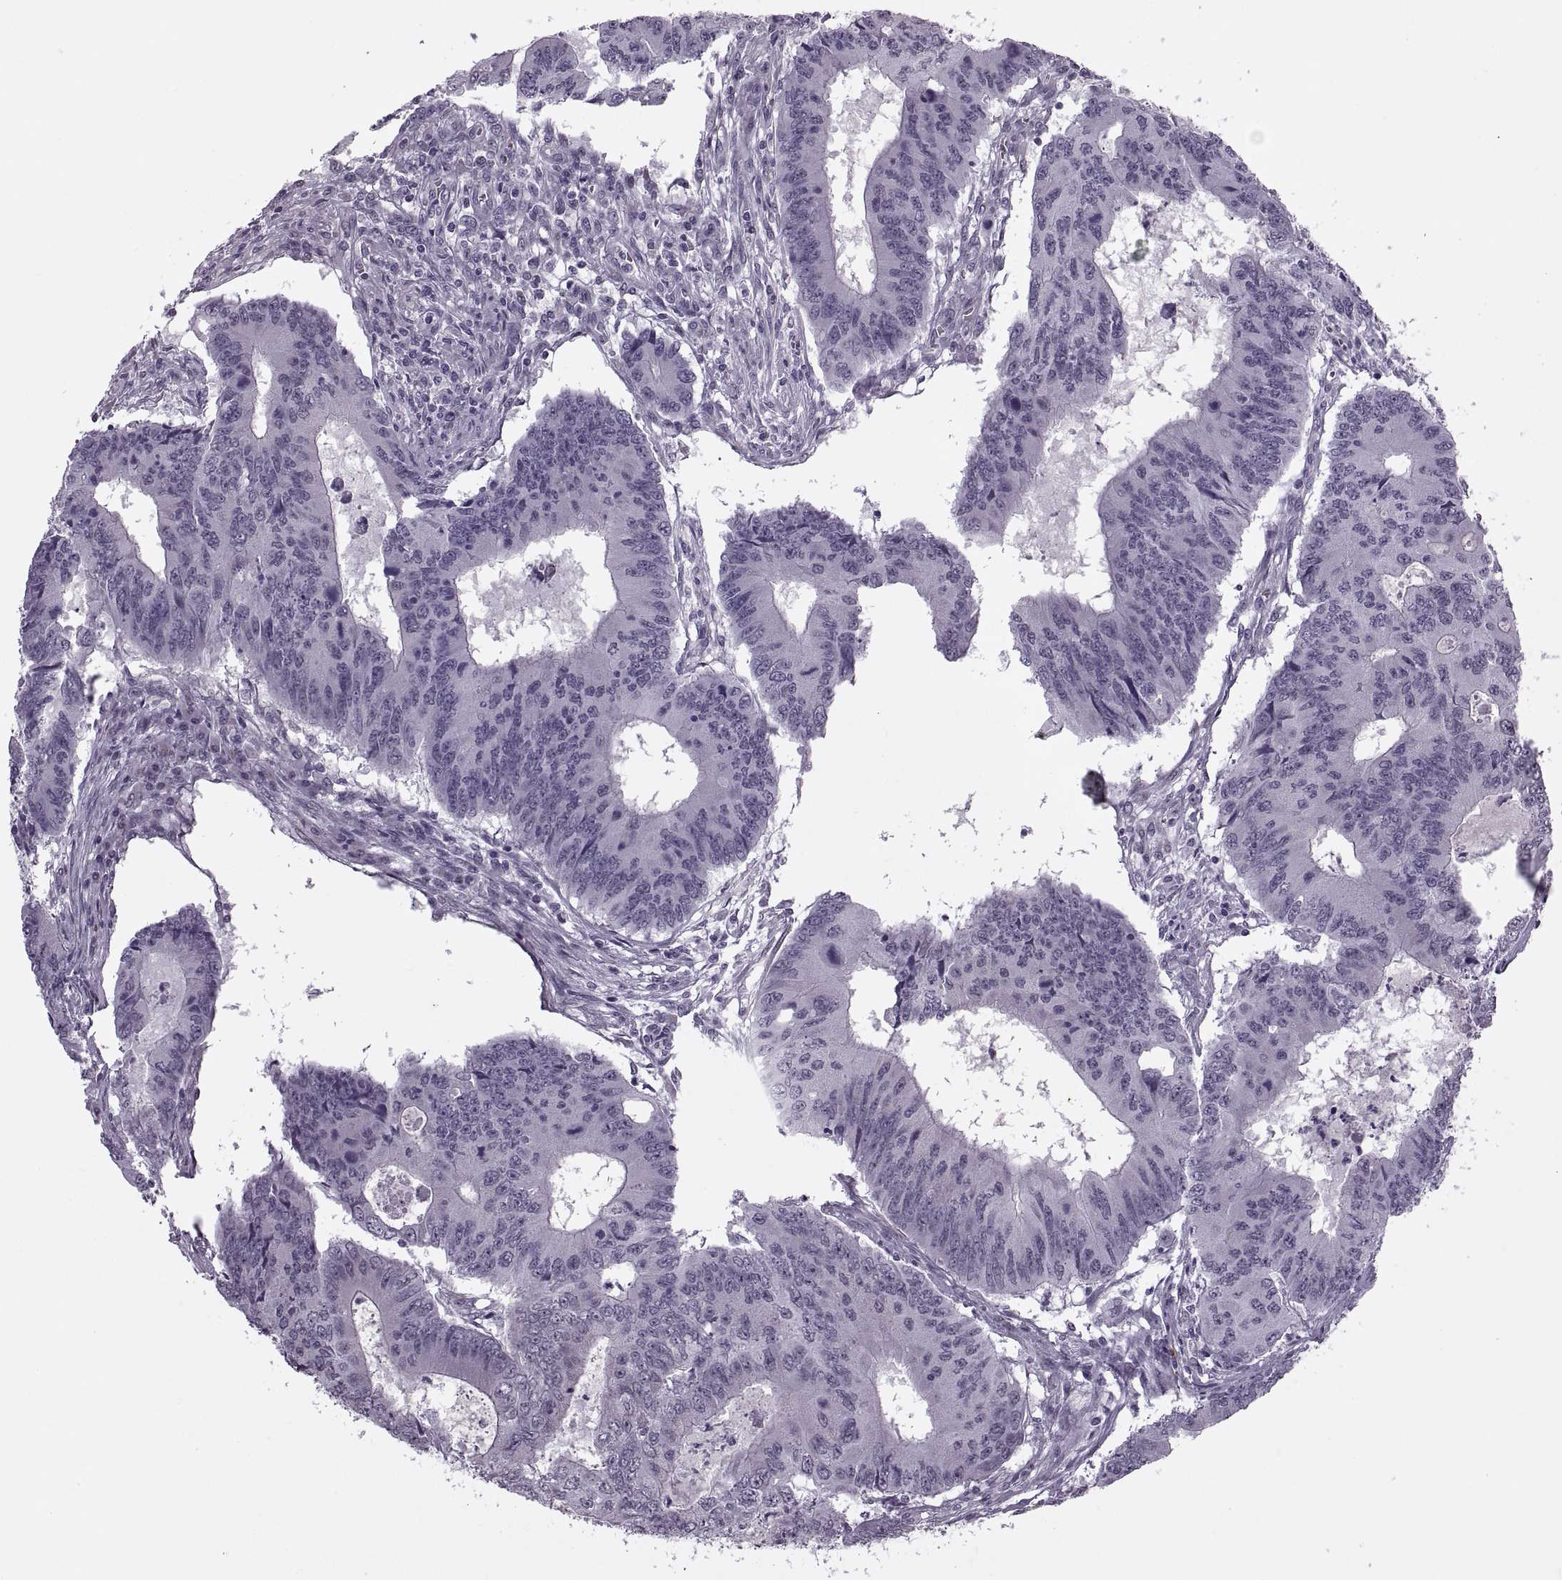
{"staining": {"intensity": "negative", "quantity": "none", "location": "none"}, "tissue": "colorectal cancer", "cell_type": "Tumor cells", "image_type": "cancer", "snomed": [{"axis": "morphology", "description": "Adenocarcinoma, NOS"}, {"axis": "topography", "description": "Colon"}], "caption": "This is an immunohistochemistry (IHC) histopathology image of colorectal adenocarcinoma. There is no expression in tumor cells.", "gene": "PRSS37", "patient": {"sex": "male", "age": 53}}